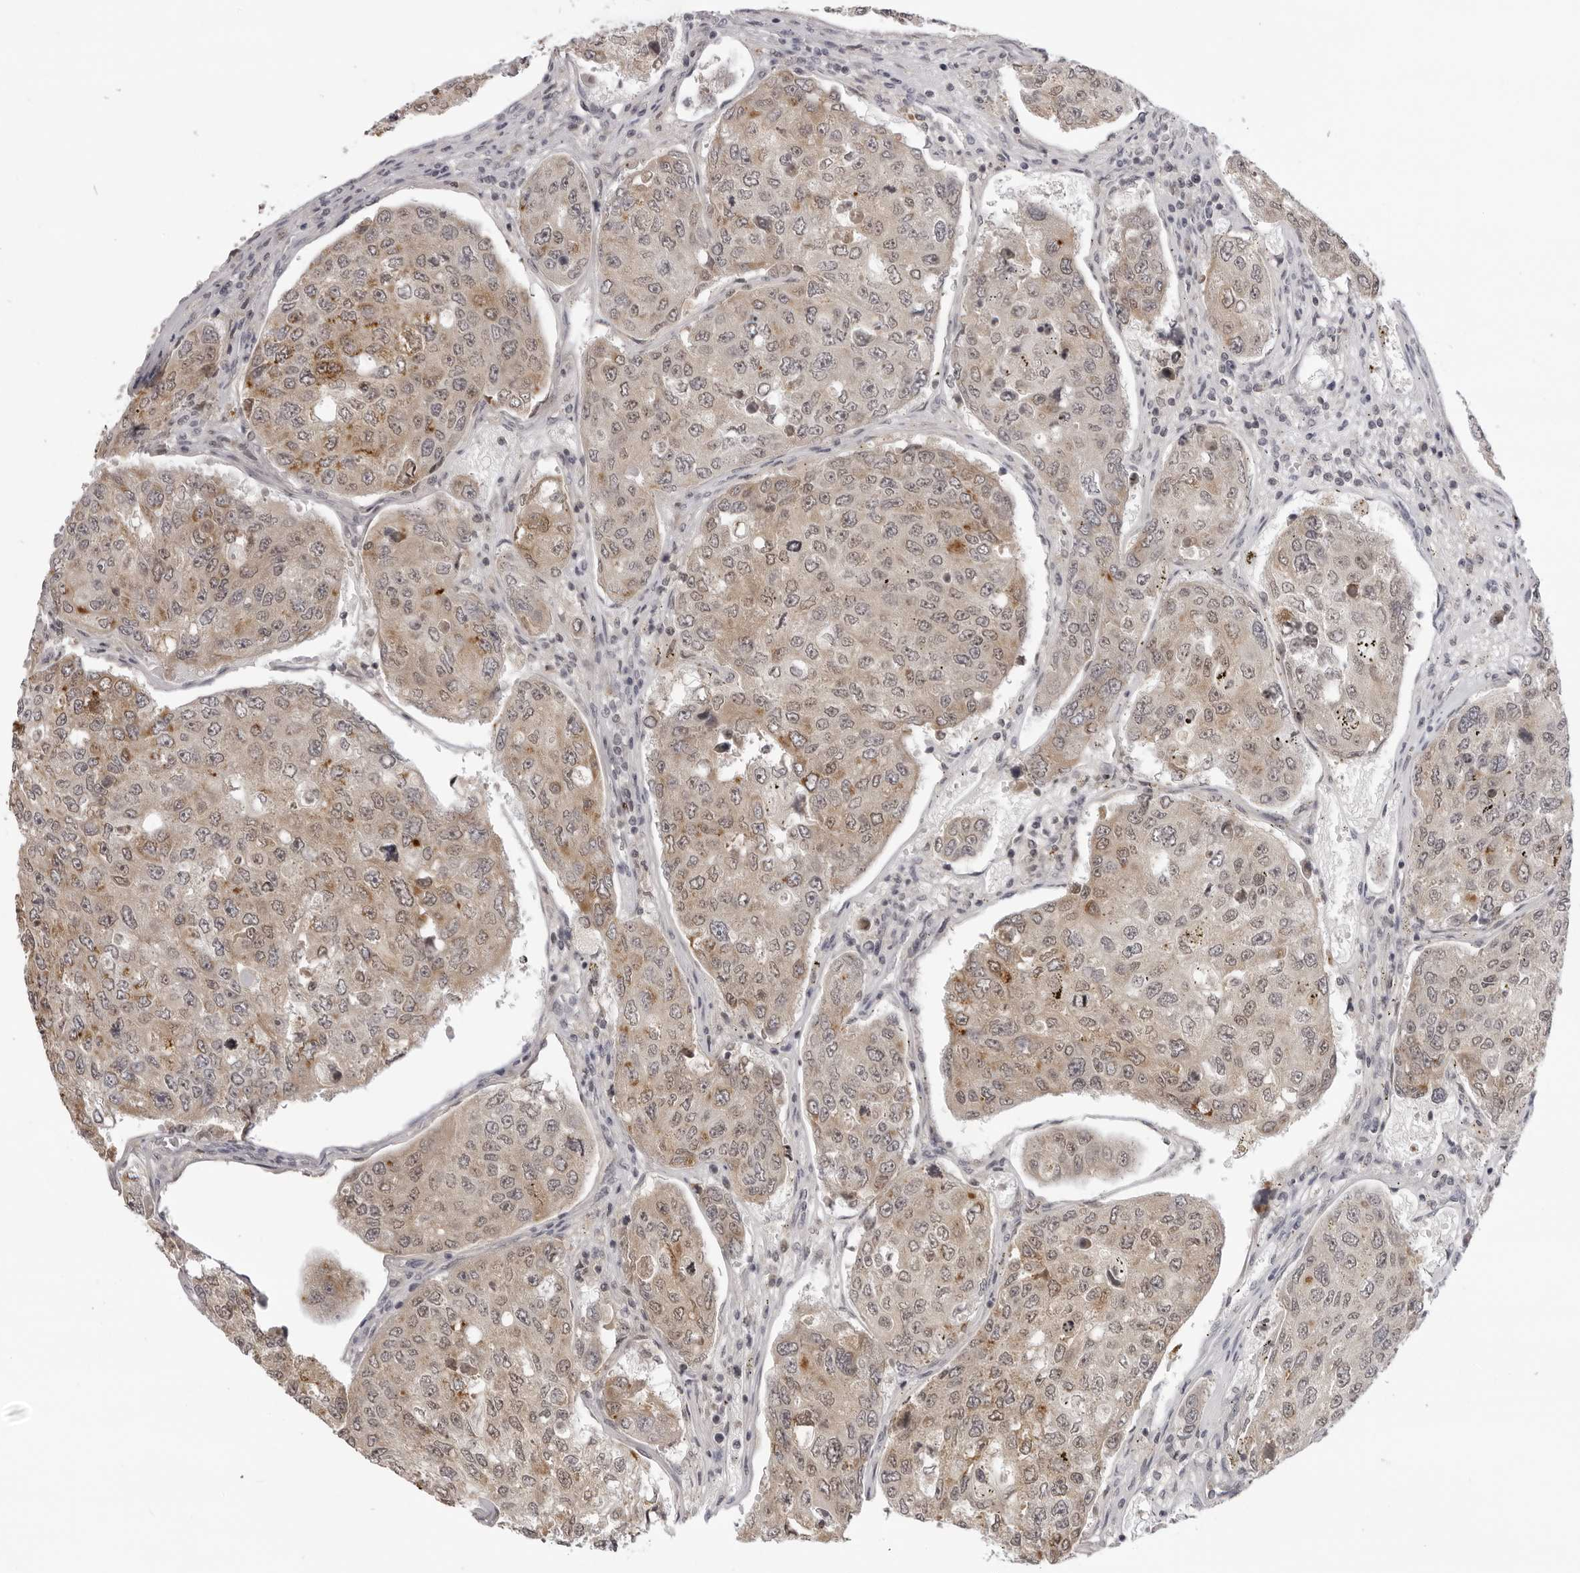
{"staining": {"intensity": "weak", "quantity": "25%-75%", "location": "cytoplasmic/membranous,nuclear"}, "tissue": "urothelial cancer", "cell_type": "Tumor cells", "image_type": "cancer", "snomed": [{"axis": "morphology", "description": "Urothelial carcinoma, High grade"}, {"axis": "topography", "description": "Lymph node"}, {"axis": "topography", "description": "Urinary bladder"}], "caption": "Protein staining of urothelial cancer tissue reveals weak cytoplasmic/membranous and nuclear expression in approximately 25%-75% of tumor cells. The protein of interest is stained brown, and the nuclei are stained in blue (DAB (3,3'-diaminobenzidine) IHC with brightfield microscopy, high magnification).", "gene": "ACP6", "patient": {"sex": "male", "age": 51}}